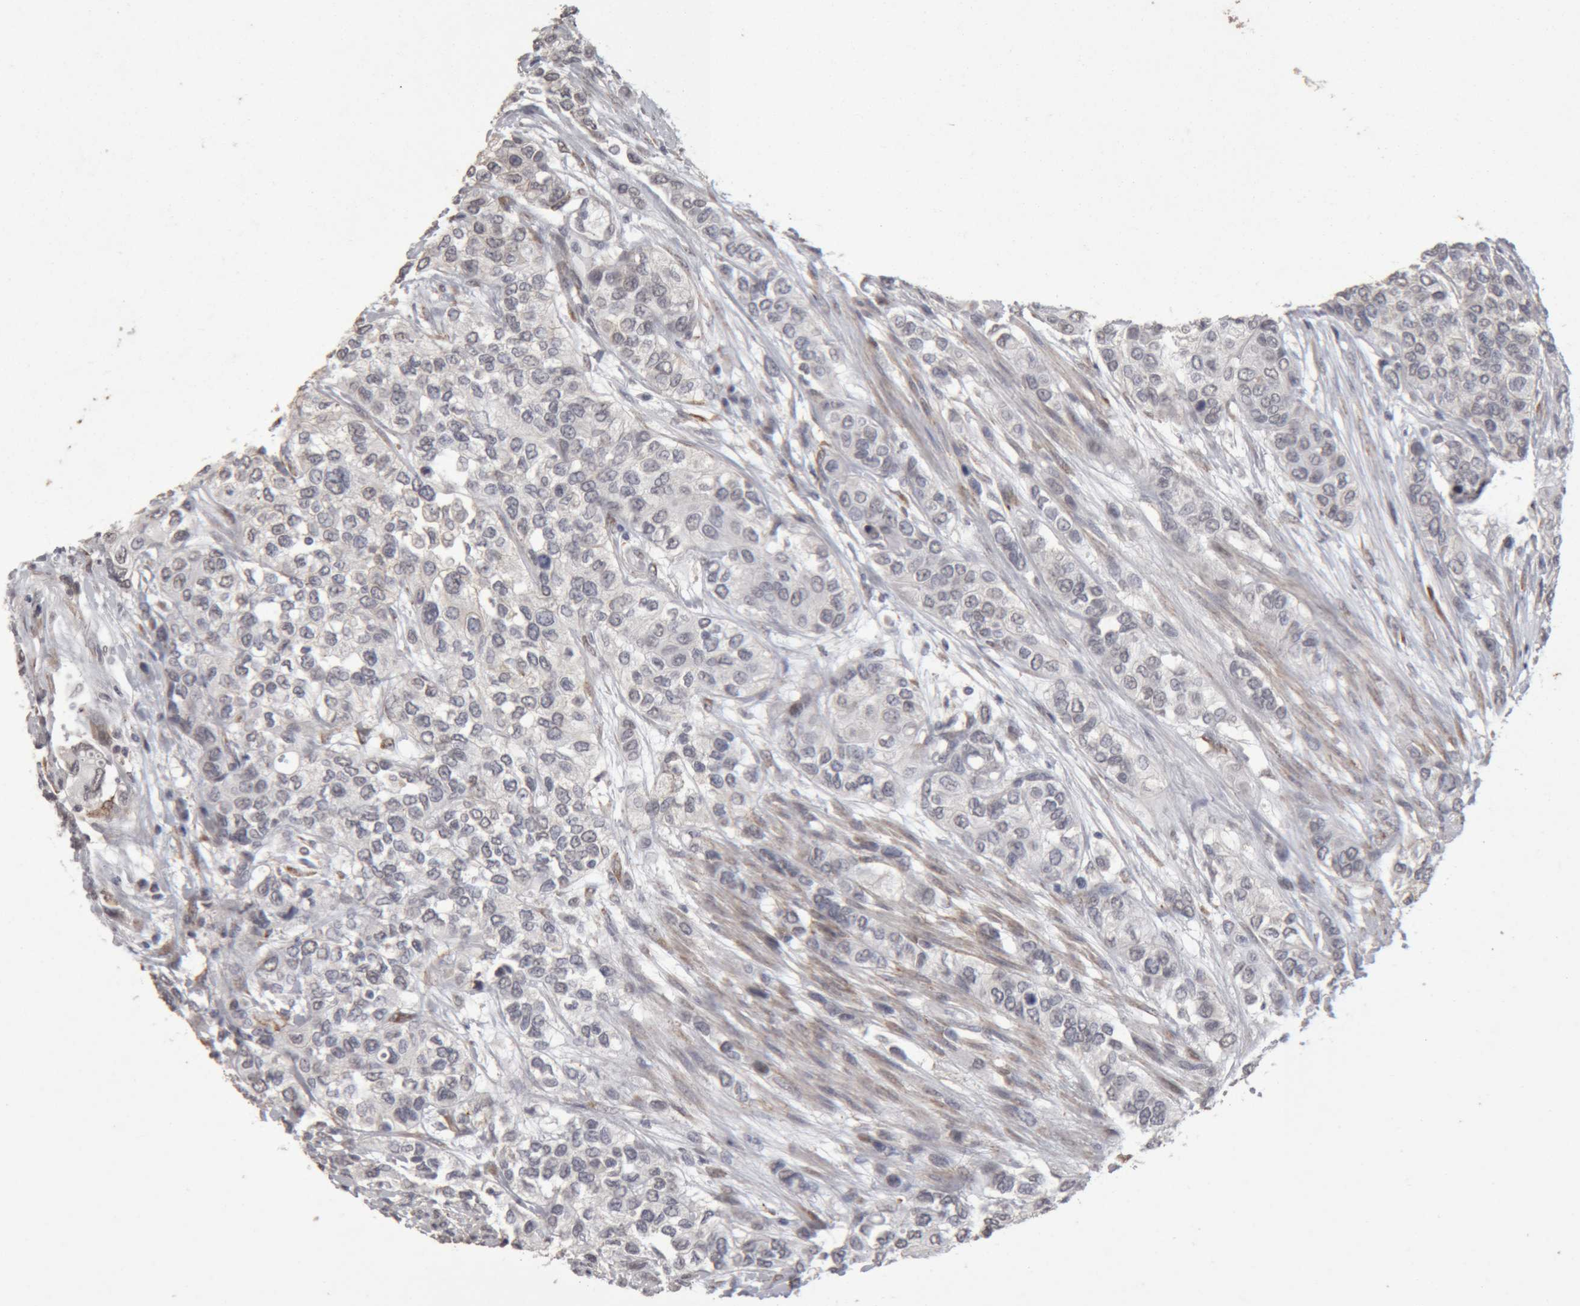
{"staining": {"intensity": "negative", "quantity": "none", "location": "none"}, "tissue": "urothelial cancer", "cell_type": "Tumor cells", "image_type": "cancer", "snomed": [{"axis": "morphology", "description": "Urothelial carcinoma, High grade"}, {"axis": "topography", "description": "Urinary bladder"}], "caption": "Micrograph shows no significant protein expression in tumor cells of urothelial cancer.", "gene": "MEP1A", "patient": {"sex": "female", "age": 56}}